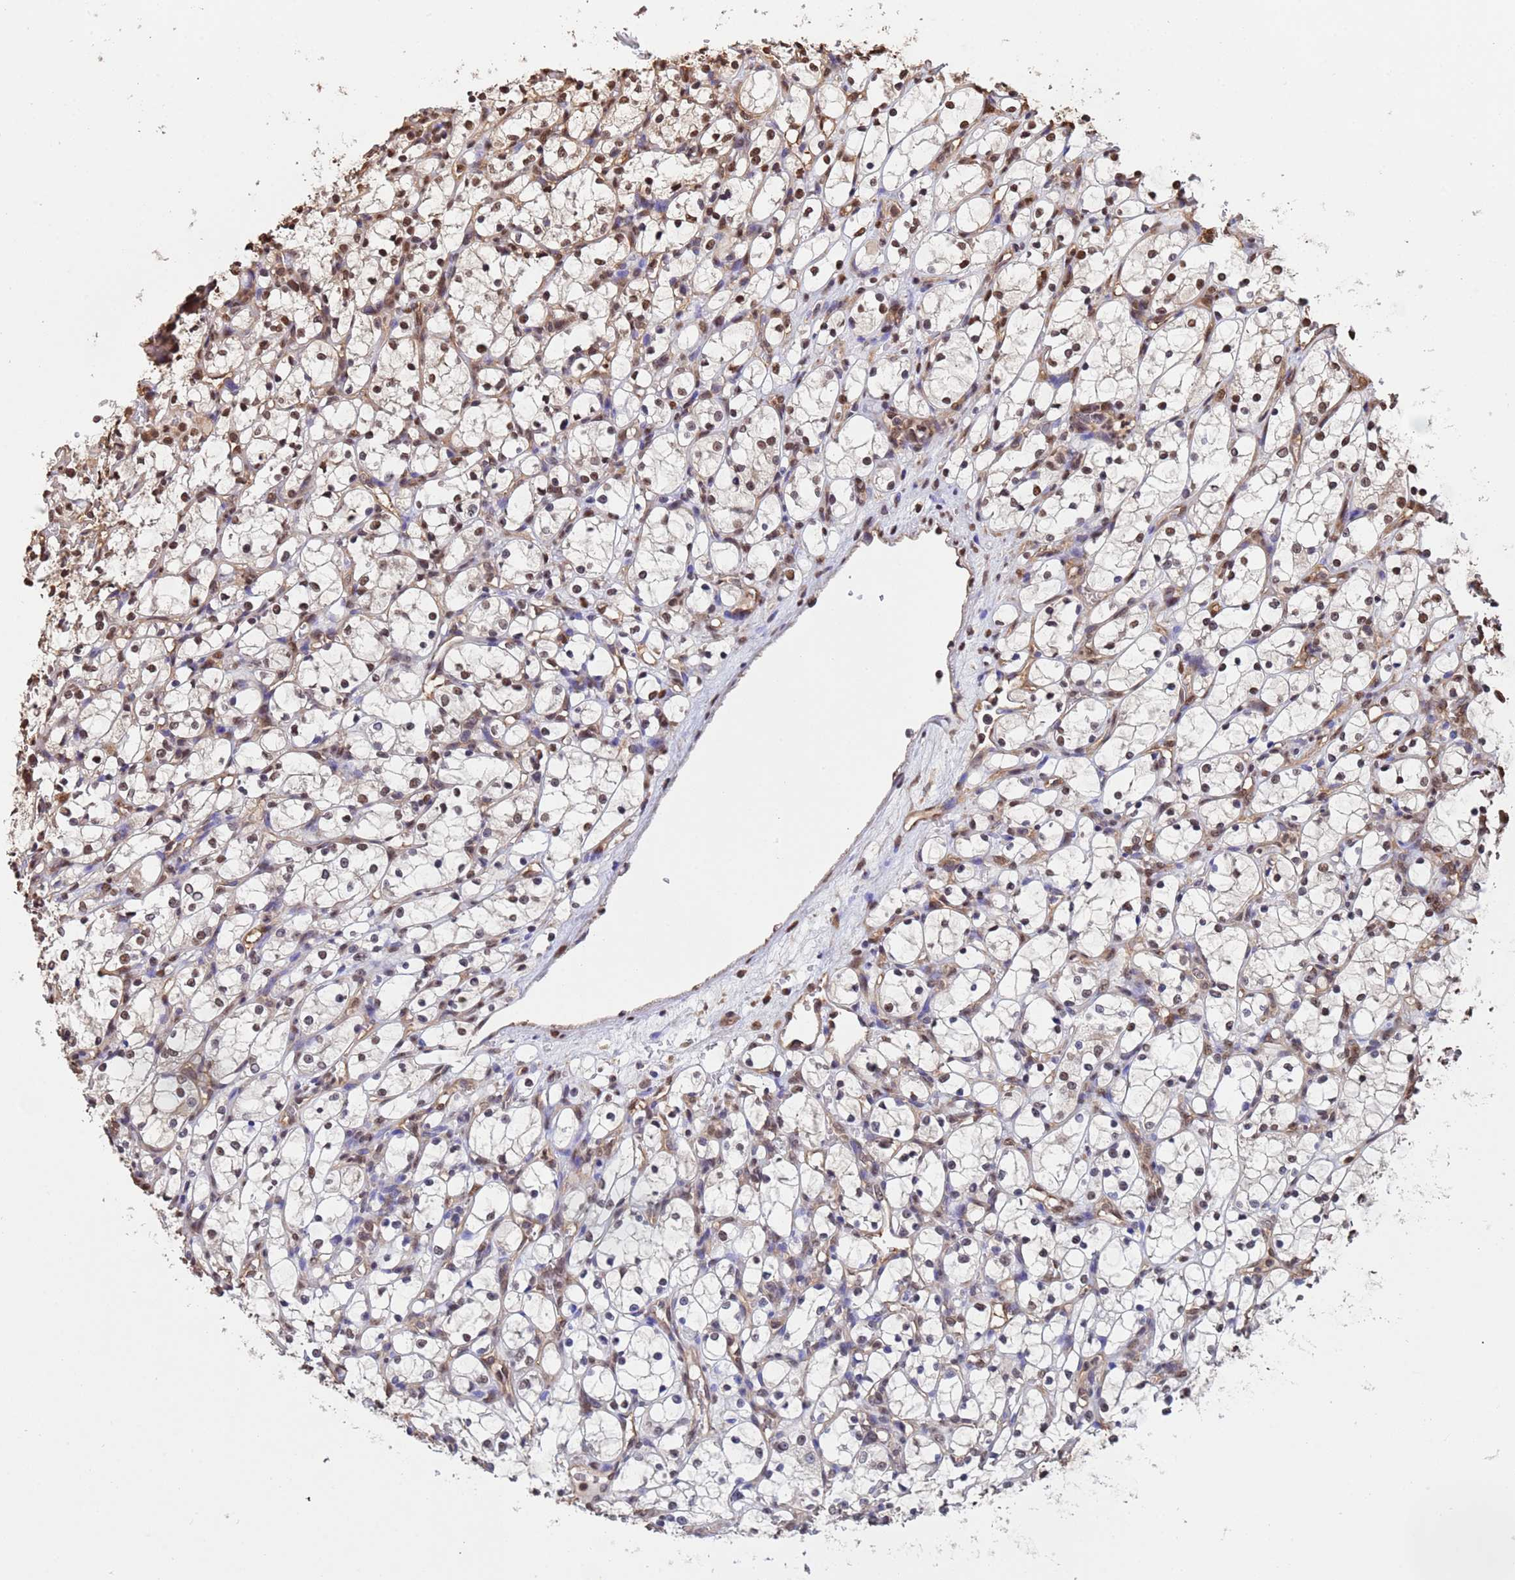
{"staining": {"intensity": "moderate", "quantity": "25%-75%", "location": "nuclear"}, "tissue": "renal cancer", "cell_type": "Tumor cells", "image_type": "cancer", "snomed": [{"axis": "morphology", "description": "Adenocarcinoma, NOS"}, {"axis": "topography", "description": "Kidney"}], "caption": "DAB immunohistochemical staining of human renal cancer exhibits moderate nuclear protein positivity in approximately 25%-75% of tumor cells.", "gene": "SUMO4", "patient": {"sex": "female", "age": 69}}